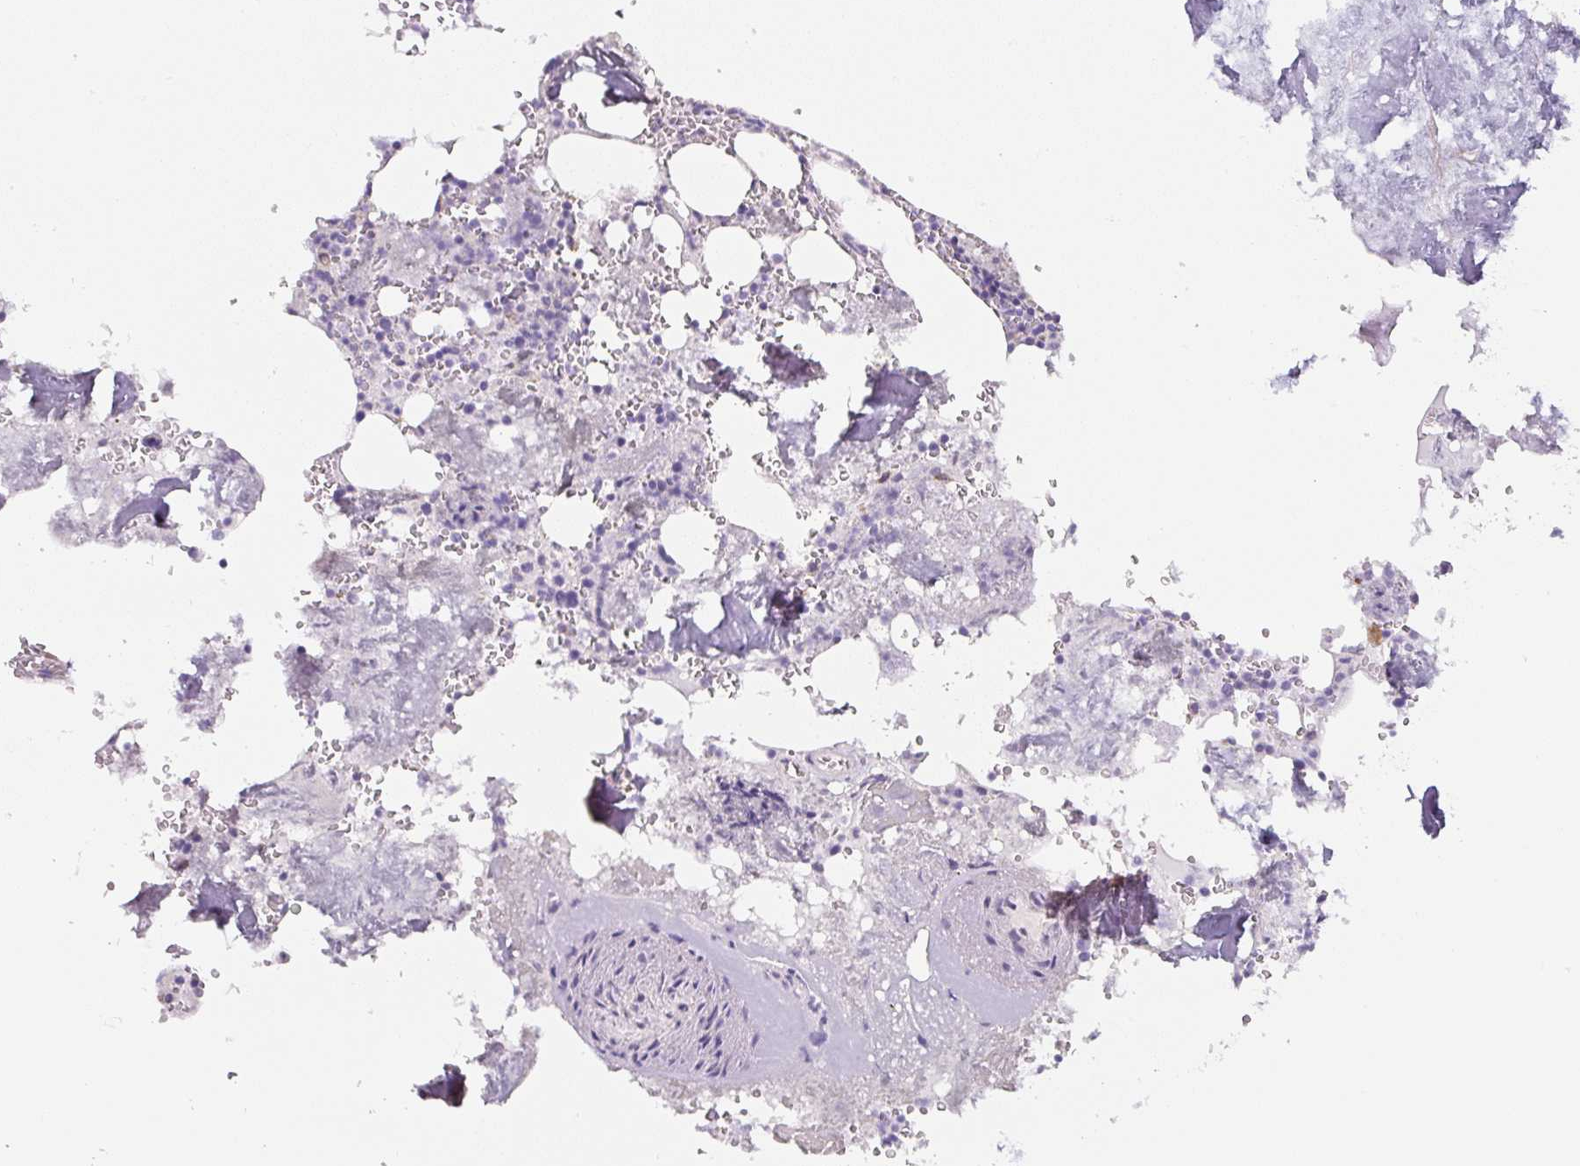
{"staining": {"intensity": "moderate", "quantity": "<25%", "location": "cytoplasmic/membranous"}, "tissue": "bone marrow", "cell_type": "Hematopoietic cells", "image_type": "normal", "snomed": [{"axis": "morphology", "description": "Normal tissue, NOS"}, {"axis": "topography", "description": "Bone marrow"}], "caption": "Immunohistochemical staining of normal bone marrow demonstrates moderate cytoplasmic/membranous protein staining in about <25% of hematopoietic cells. The staining is performed using DAB (3,3'-diaminobenzidine) brown chromogen to label protein expression. The nuclei are counter-stained blue using hematoxylin.", "gene": "PWWP3B", "patient": {"sex": "male", "age": 54}}